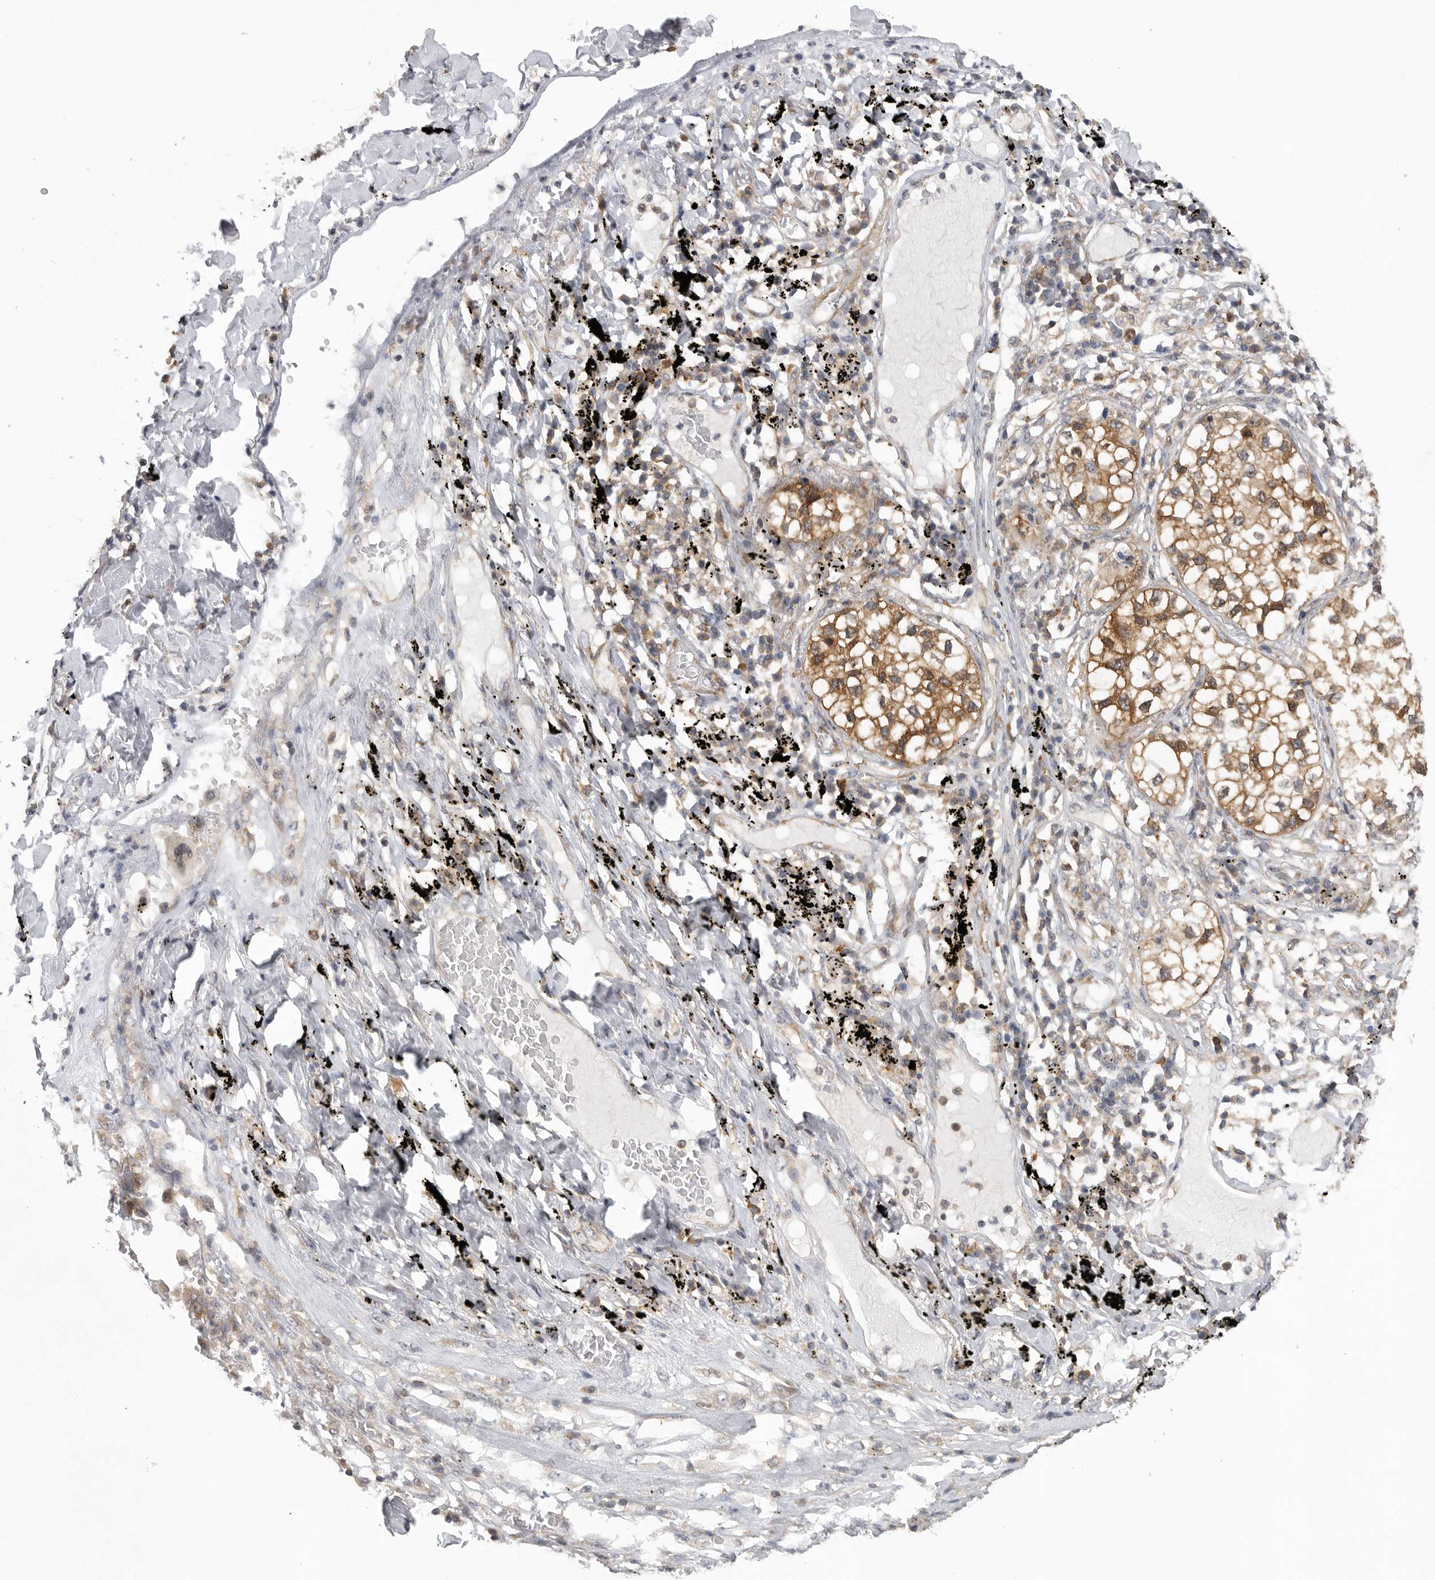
{"staining": {"intensity": "moderate", "quantity": ">75%", "location": "cytoplasmic/membranous"}, "tissue": "lung cancer", "cell_type": "Tumor cells", "image_type": "cancer", "snomed": [{"axis": "morphology", "description": "Adenocarcinoma, NOS"}, {"axis": "topography", "description": "Lung"}], "caption": "Immunohistochemistry (IHC) photomicrograph of neoplastic tissue: human lung adenocarcinoma stained using IHC shows medium levels of moderate protein expression localized specifically in the cytoplasmic/membranous of tumor cells, appearing as a cytoplasmic/membranous brown color.", "gene": "CACYBP", "patient": {"sex": "male", "age": 63}}